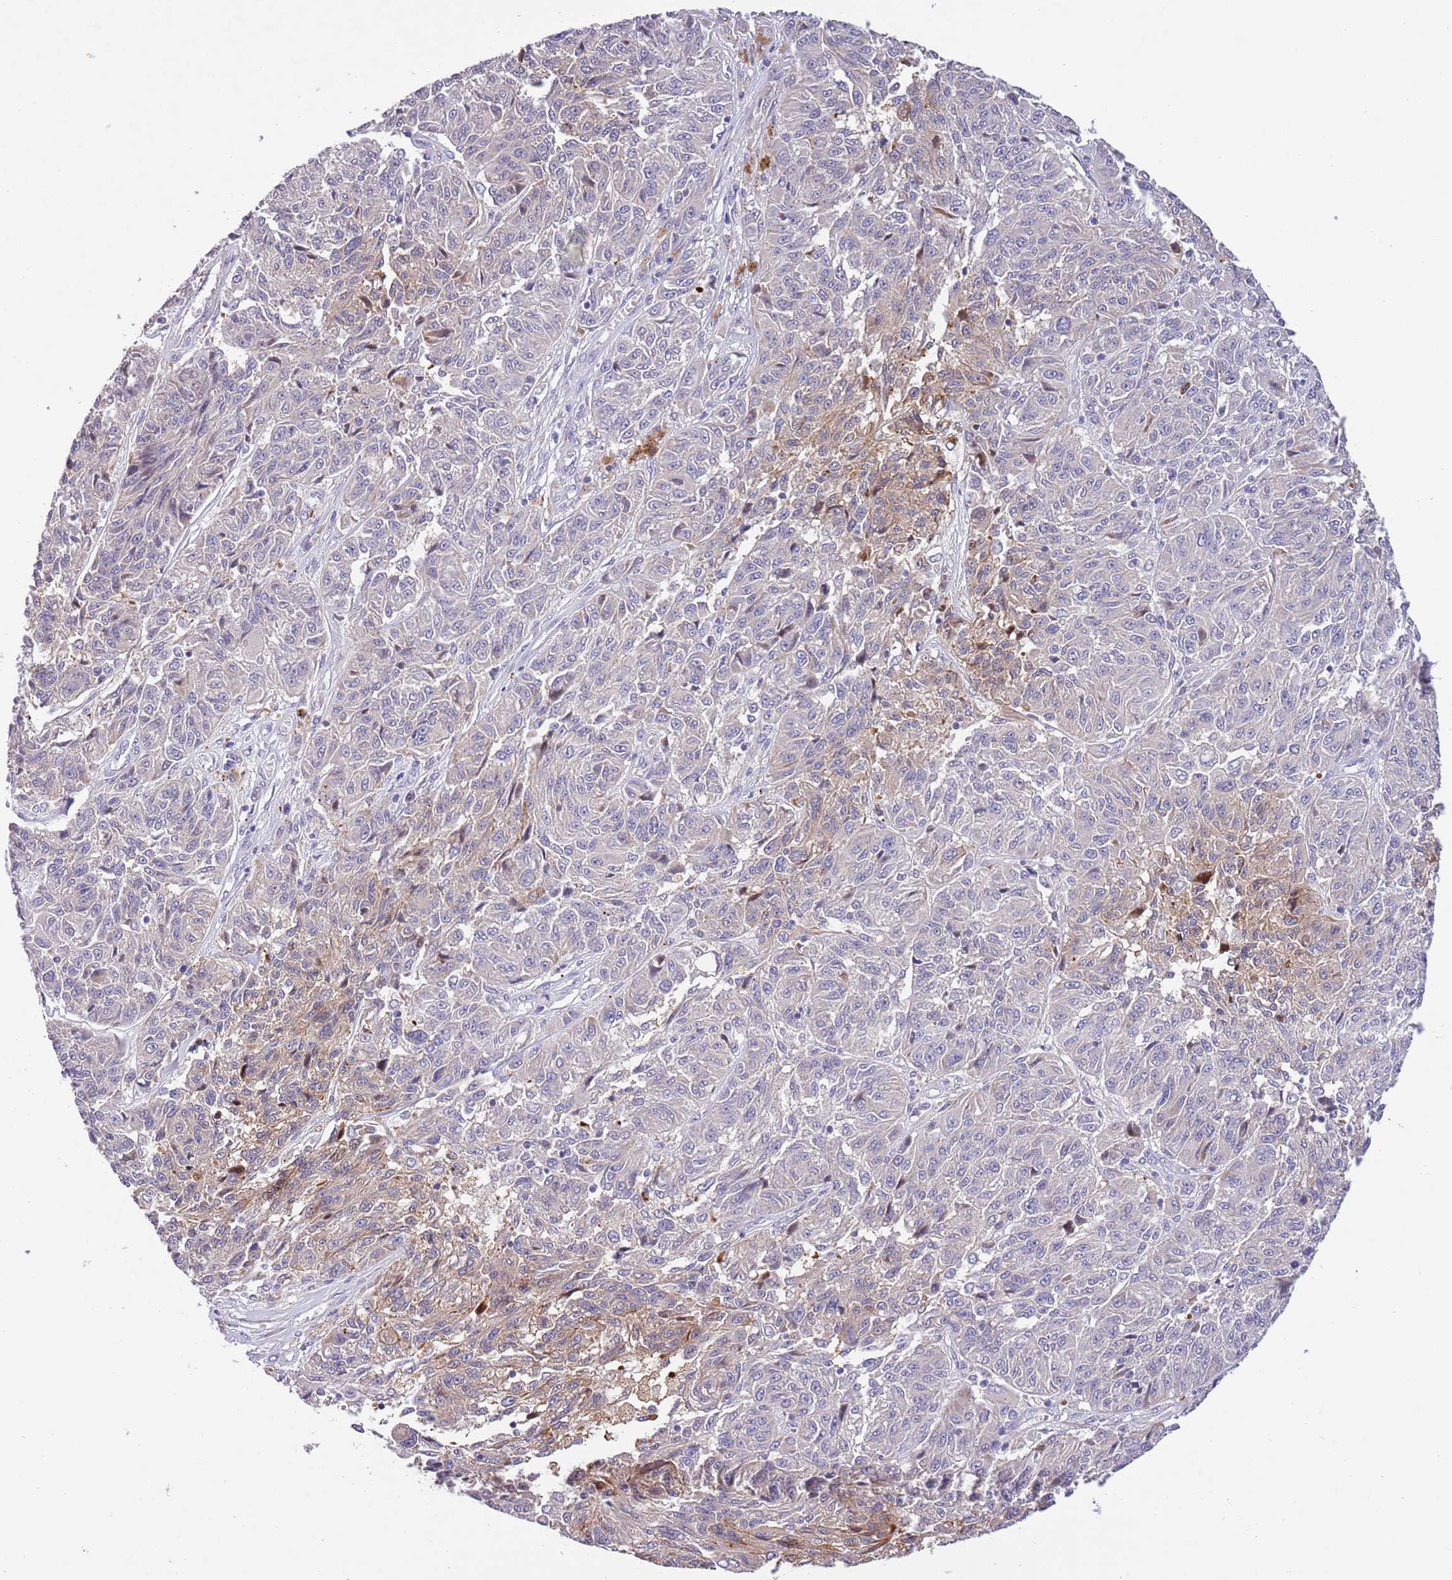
{"staining": {"intensity": "weak", "quantity": "<25%", "location": "cytoplasmic/membranous"}, "tissue": "melanoma", "cell_type": "Tumor cells", "image_type": "cancer", "snomed": [{"axis": "morphology", "description": "Malignant melanoma, NOS"}, {"axis": "topography", "description": "Skin"}], "caption": "There is no significant positivity in tumor cells of malignant melanoma. The staining was performed using DAB to visualize the protein expression in brown, while the nuclei were stained in blue with hematoxylin (Magnification: 20x).", "gene": "ZNF658", "patient": {"sex": "male", "age": 53}}